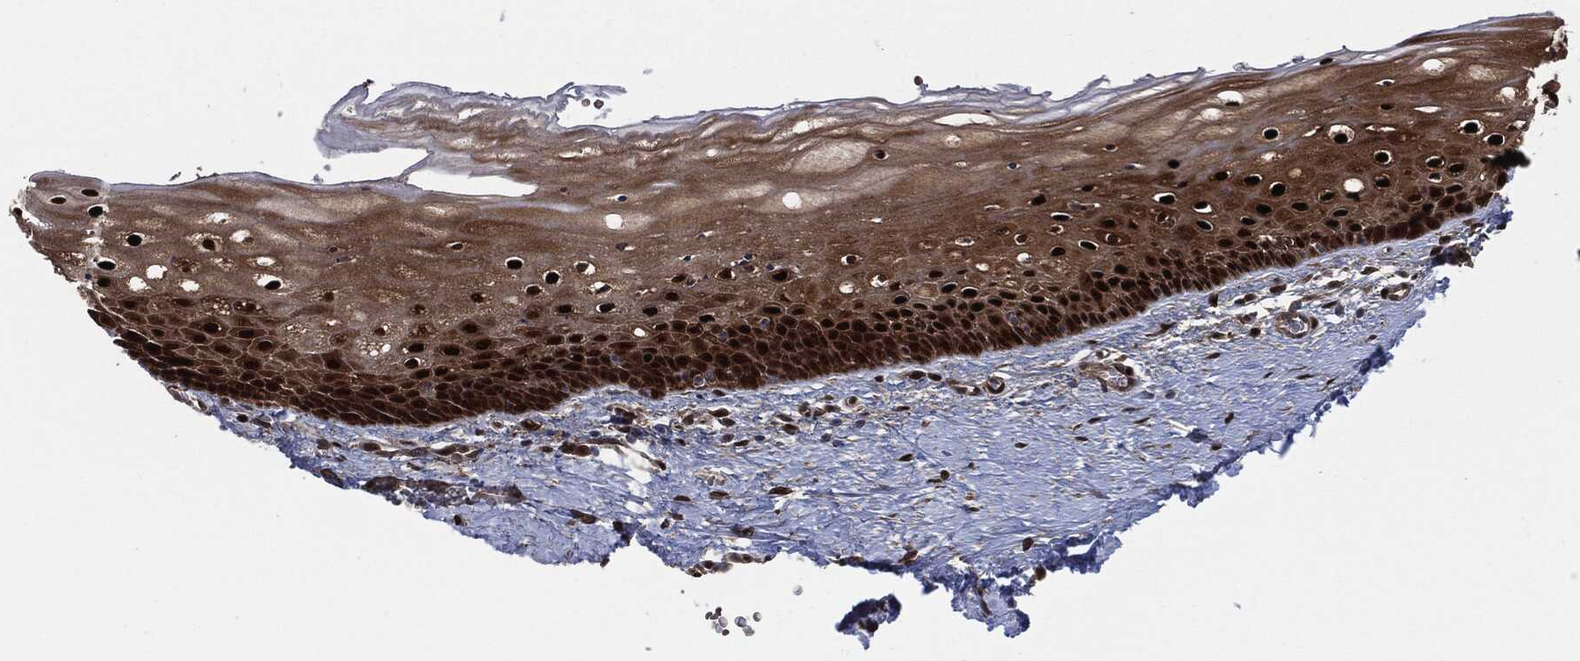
{"staining": {"intensity": "strong", "quantity": ">75%", "location": "nuclear"}, "tissue": "vagina", "cell_type": "Squamous epithelial cells", "image_type": "normal", "snomed": [{"axis": "morphology", "description": "Normal tissue, NOS"}, {"axis": "topography", "description": "Vagina"}], "caption": "Protein expression by IHC displays strong nuclear expression in about >75% of squamous epithelial cells in unremarkable vagina.", "gene": "DCTN1", "patient": {"sex": "female", "age": 32}}